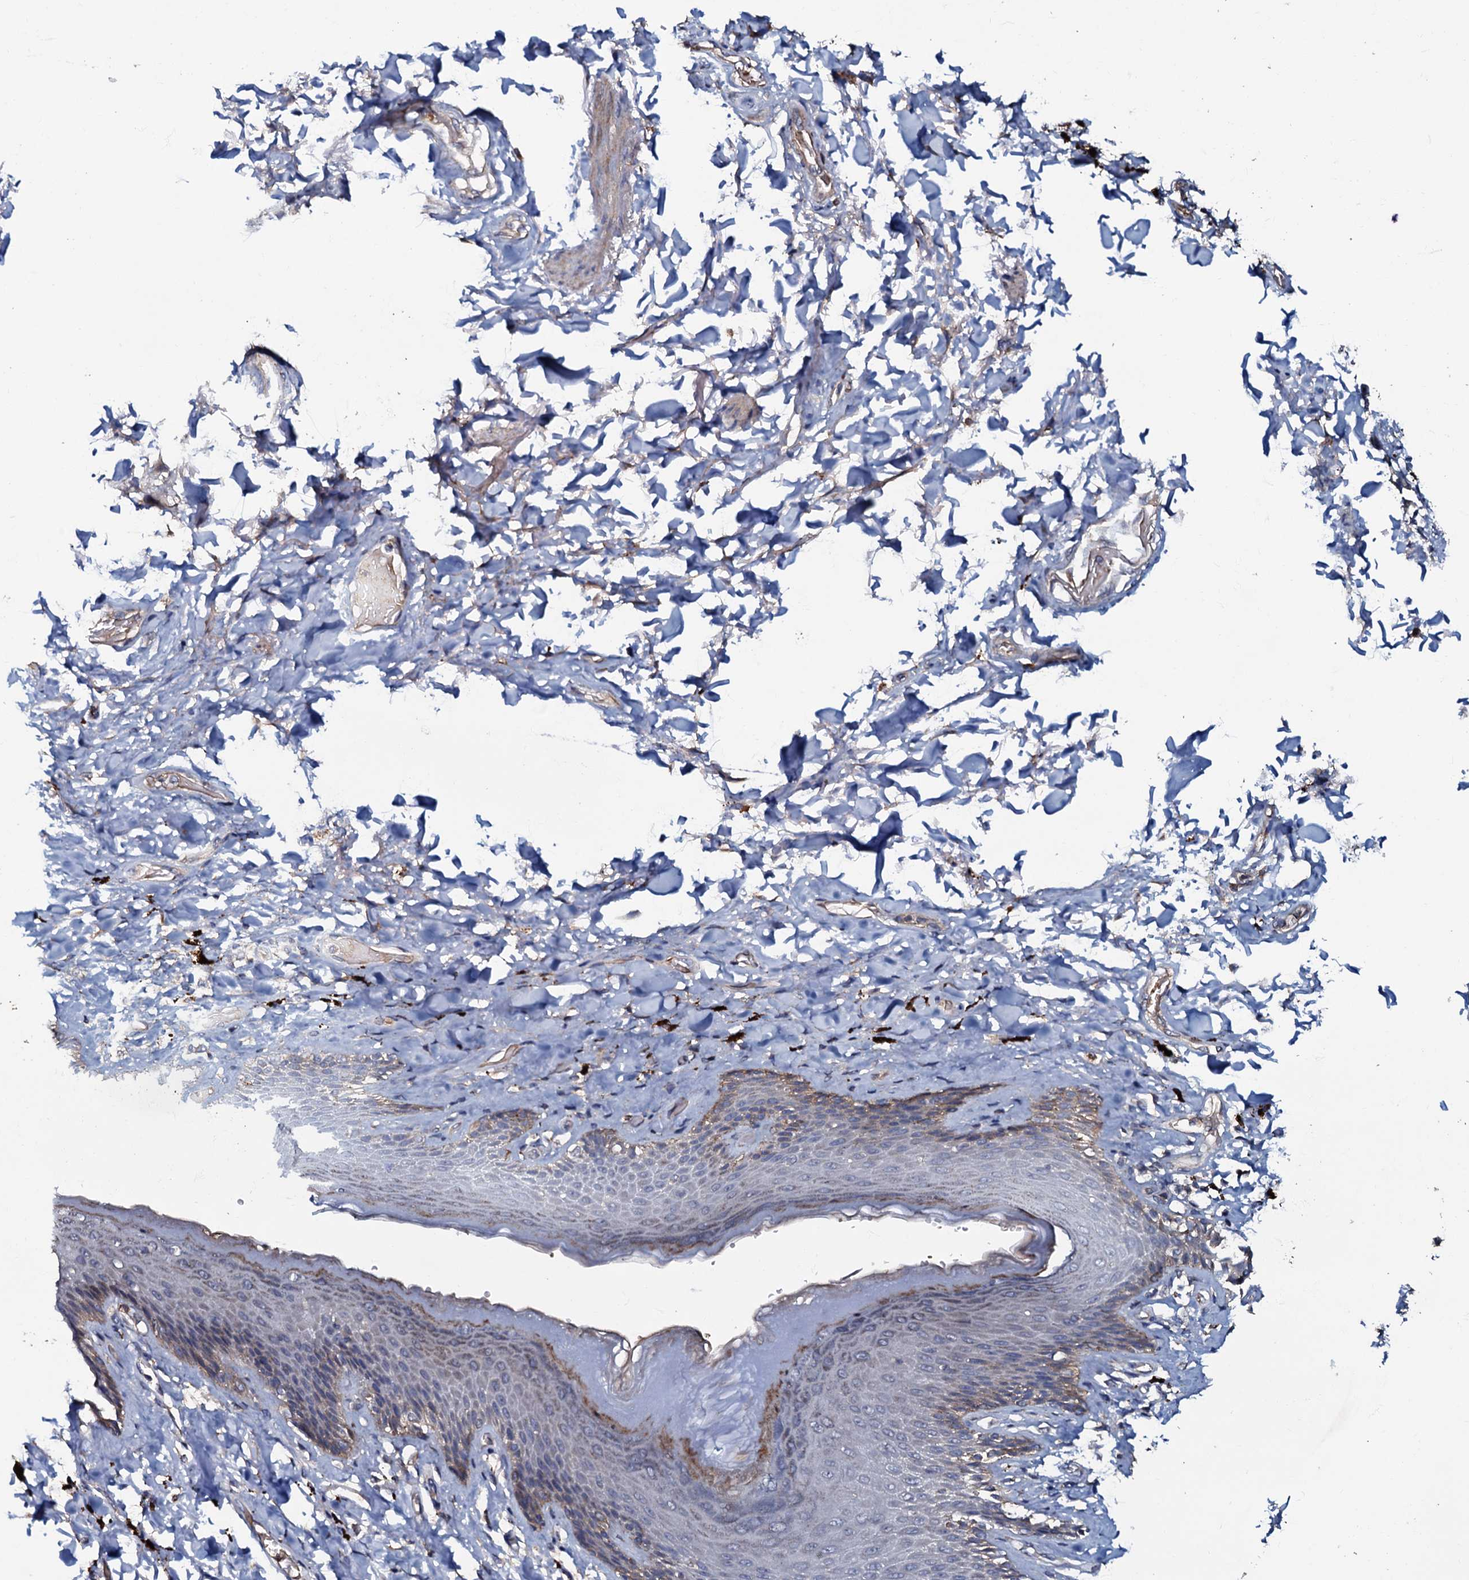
{"staining": {"intensity": "moderate", "quantity": "<25%", "location": "cytoplasmic/membranous"}, "tissue": "skin", "cell_type": "Epidermal cells", "image_type": "normal", "snomed": [{"axis": "morphology", "description": "Normal tissue, NOS"}, {"axis": "topography", "description": "Anal"}], "caption": "Immunohistochemical staining of benign skin shows moderate cytoplasmic/membranous protein positivity in about <25% of epidermal cells.", "gene": "CPNE2", "patient": {"sex": "female", "age": 78}}